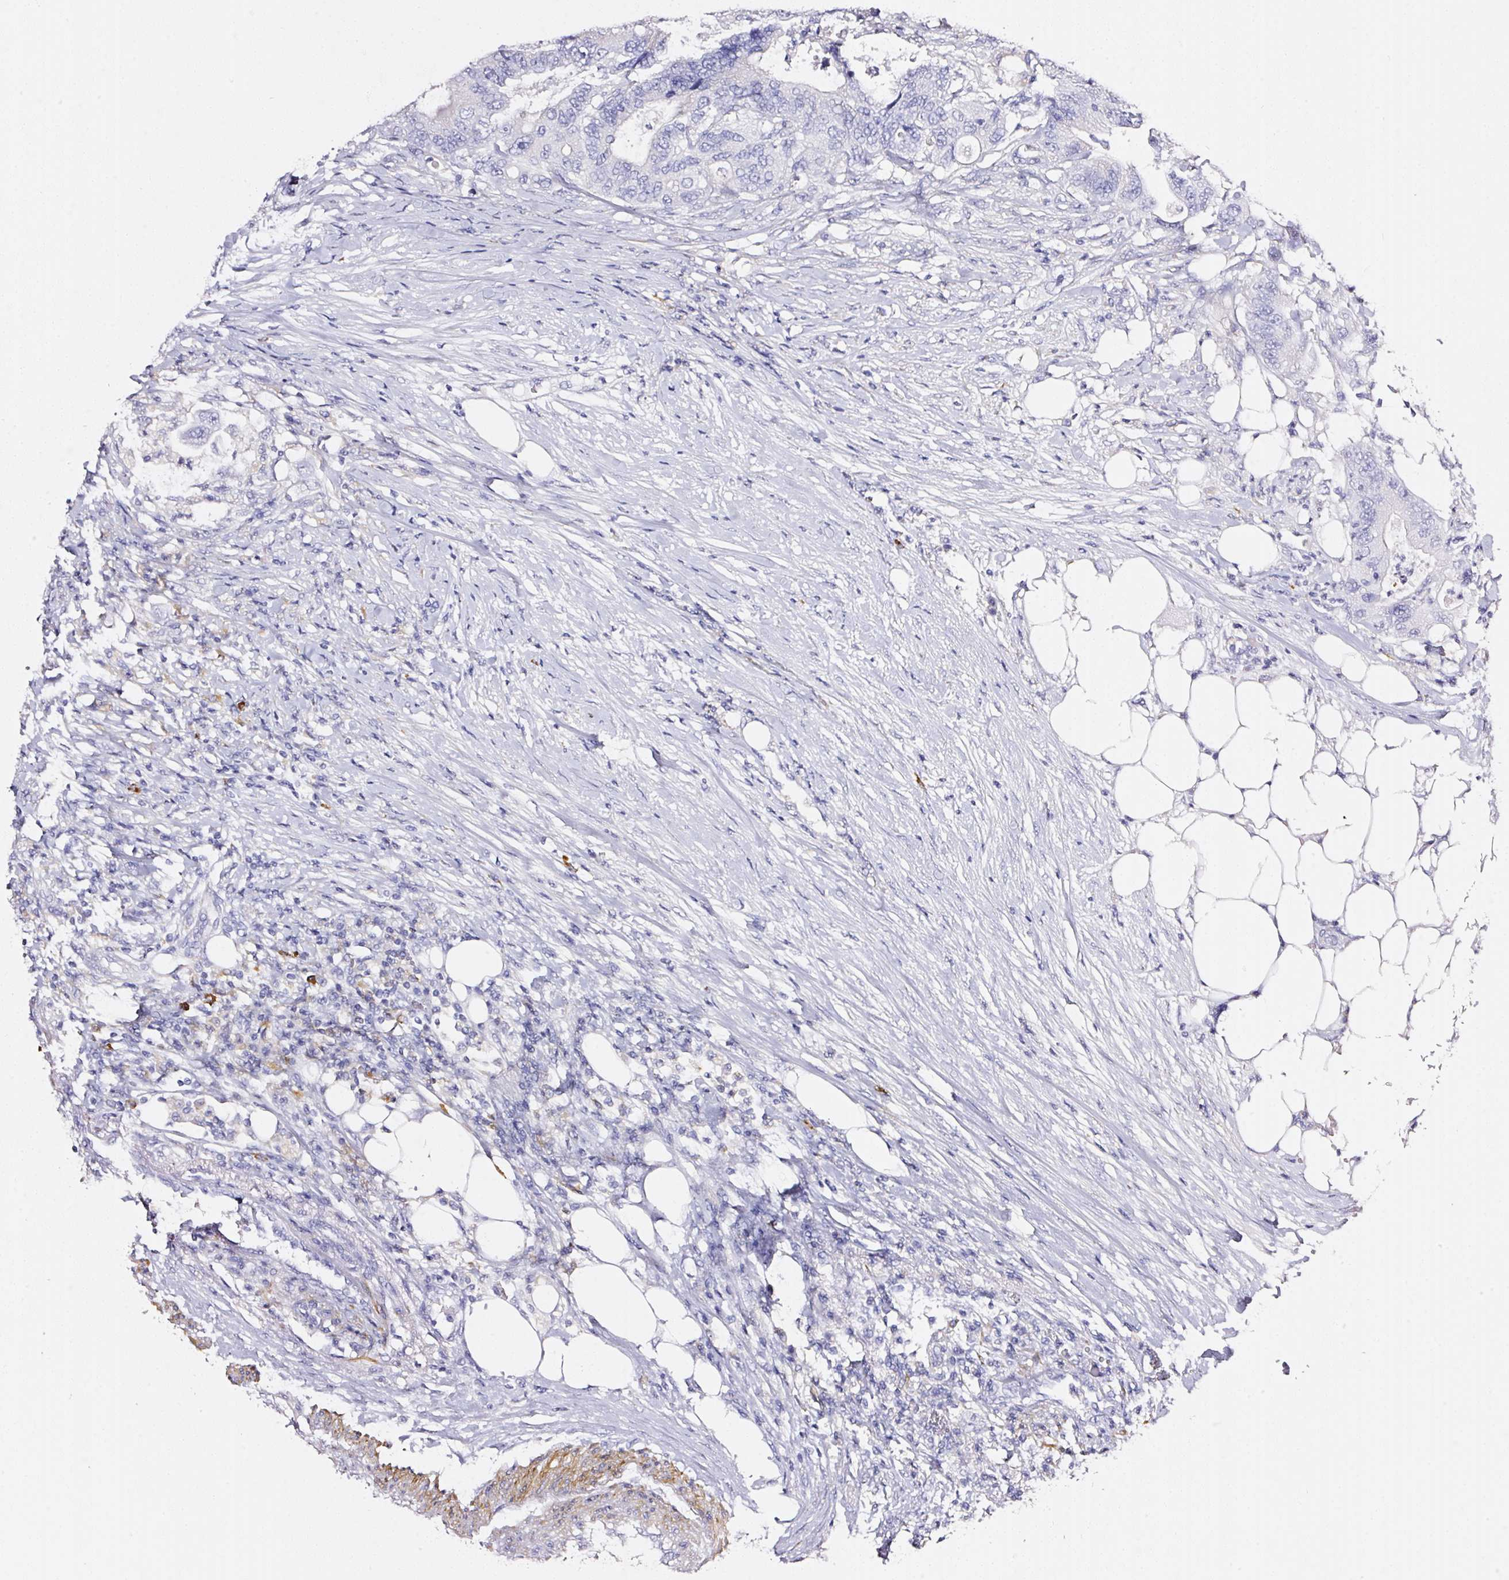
{"staining": {"intensity": "negative", "quantity": "none", "location": "none"}, "tissue": "colorectal cancer", "cell_type": "Tumor cells", "image_type": "cancer", "snomed": [{"axis": "morphology", "description": "Adenocarcinoma, NOS"}, {"axis": "topography", "description": "Colon"}], "caption": "Immunohistochemistry (IHC) histopathology image of neoplastic tissue: human adenocarcinoma (colorectal) stained with DAB (3,3'-diaminobenzidine) shows no significant protein staining in tumor cells.", "gene": "CYB561A3", "patient": {"sex": "male", "age": 71}}